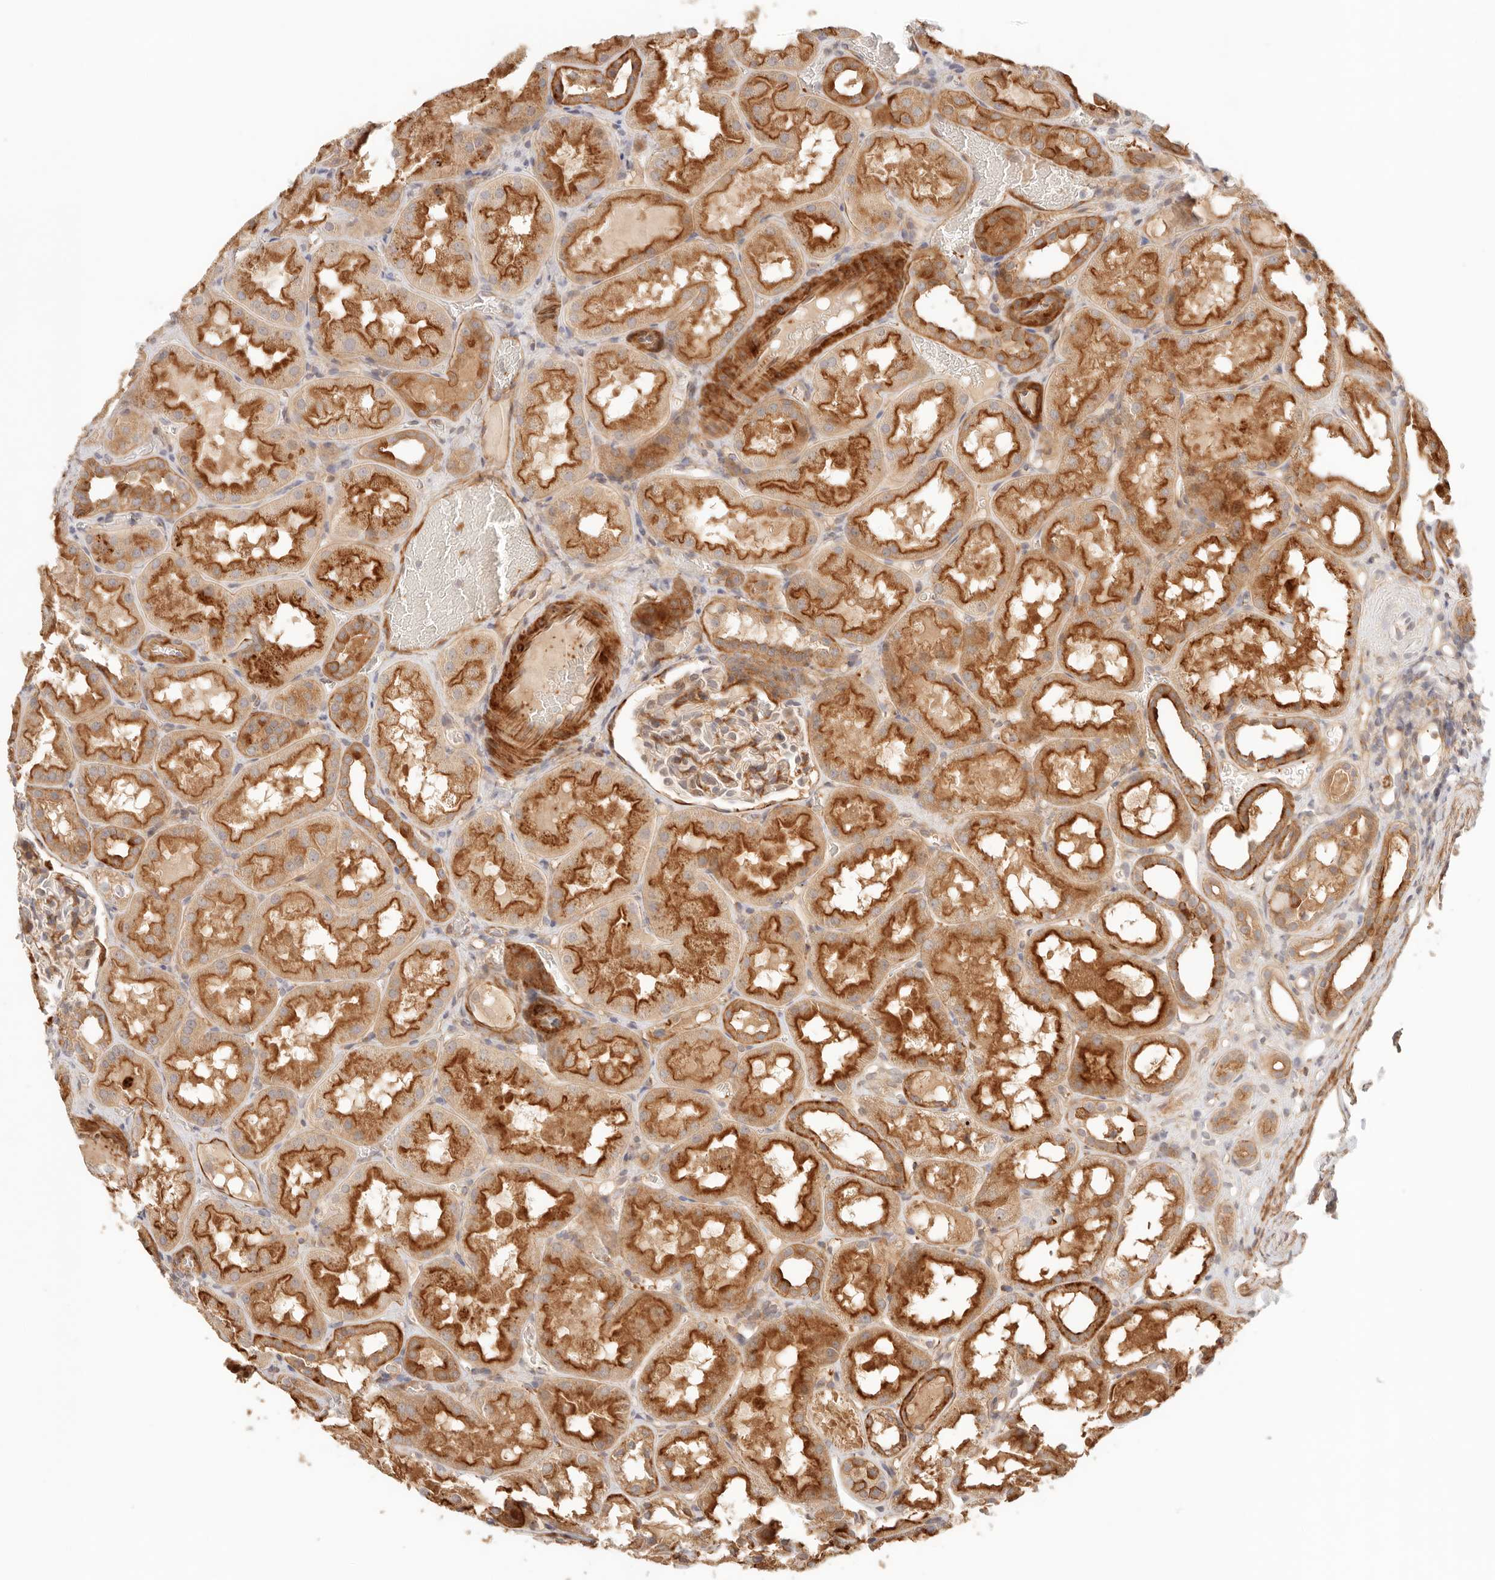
{"staining": {"intensity": "moderate", "quantity": "<25%", "location": "cytoplasmic/membranous"}, "tissue": "kidney", "cell_type": "Cells in glomeruli", "image_type": "normal", "snomed": [{"axis": "morphology", "description": "Normal tissue, NOS"}, {"axis": "topography", "description": "Kidney"}, {"axis": "topography", "description": "Urinary bladder"}], "caption": "High-magnification brightfield microscopy of unremarkable kidney stained with DAB (brown) and counterstained with hematoxylin (blue). cells in glomeruli exhibit moderate cytoplasmic/membranous staining is seen in approximately<25% of cells.", "gene": "IL1R2", "patient": {"sex": "male", "age": 16}}